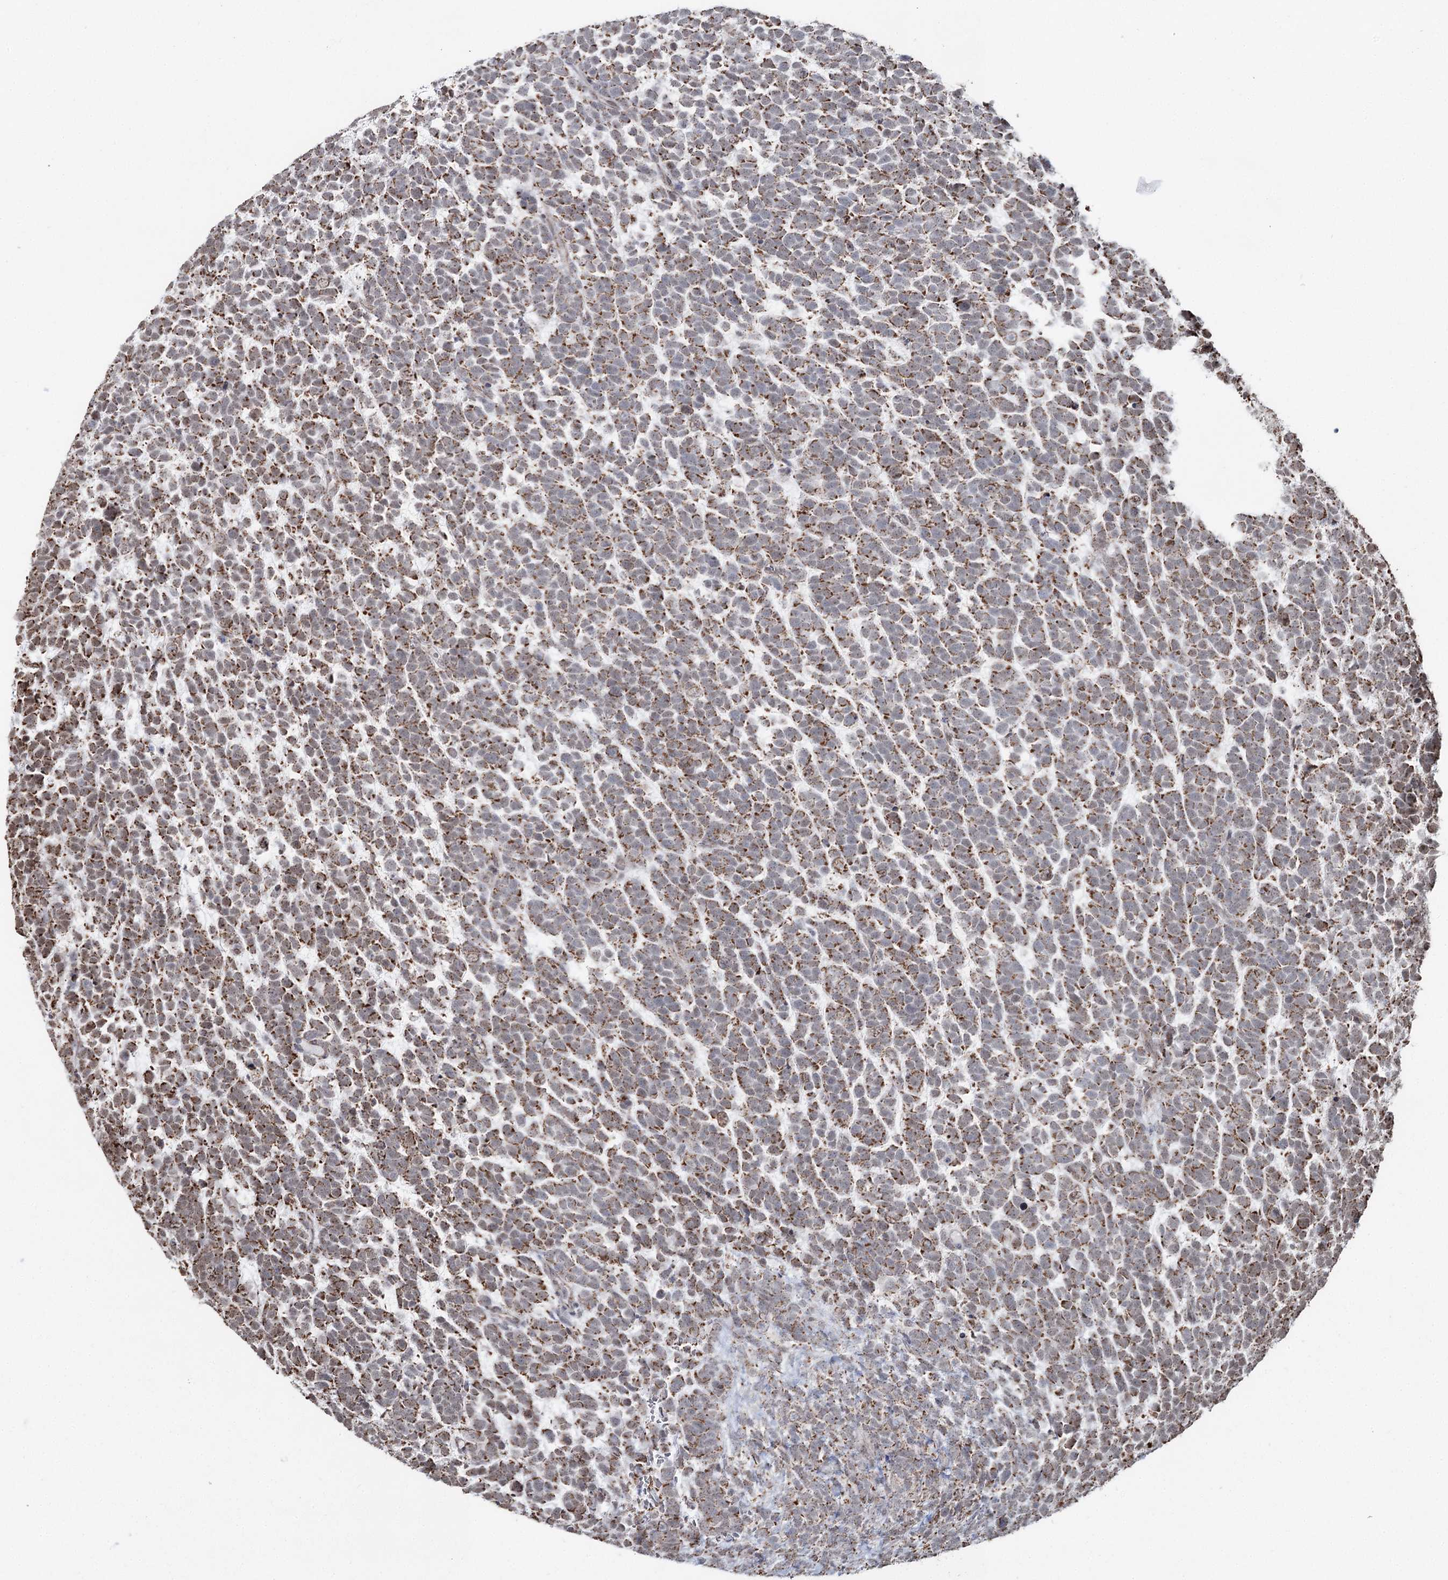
{"staining": {"intensity": "moderate", "quantity": ">75%", "location": "cytoplasmic/membranous,nuclear"}, "tissue": "urothelial cancer", "cell_type": "Tumor cells", "image_type": "cancer", "snomed": [{"axis": "morphology", "description": "Urothelial carcinoma, High grade"}, {"axis": "topography", "description": "Urinary bladder"}], "caption": "Protein staining of high-grade urothelial carcinoma tissue reveals moderate cytoplasmic/membranous and nuclear expression in approximately >75% of tumor cells.", "gene": "PDHX", "patient": {"sex": "female", "age": 82}}